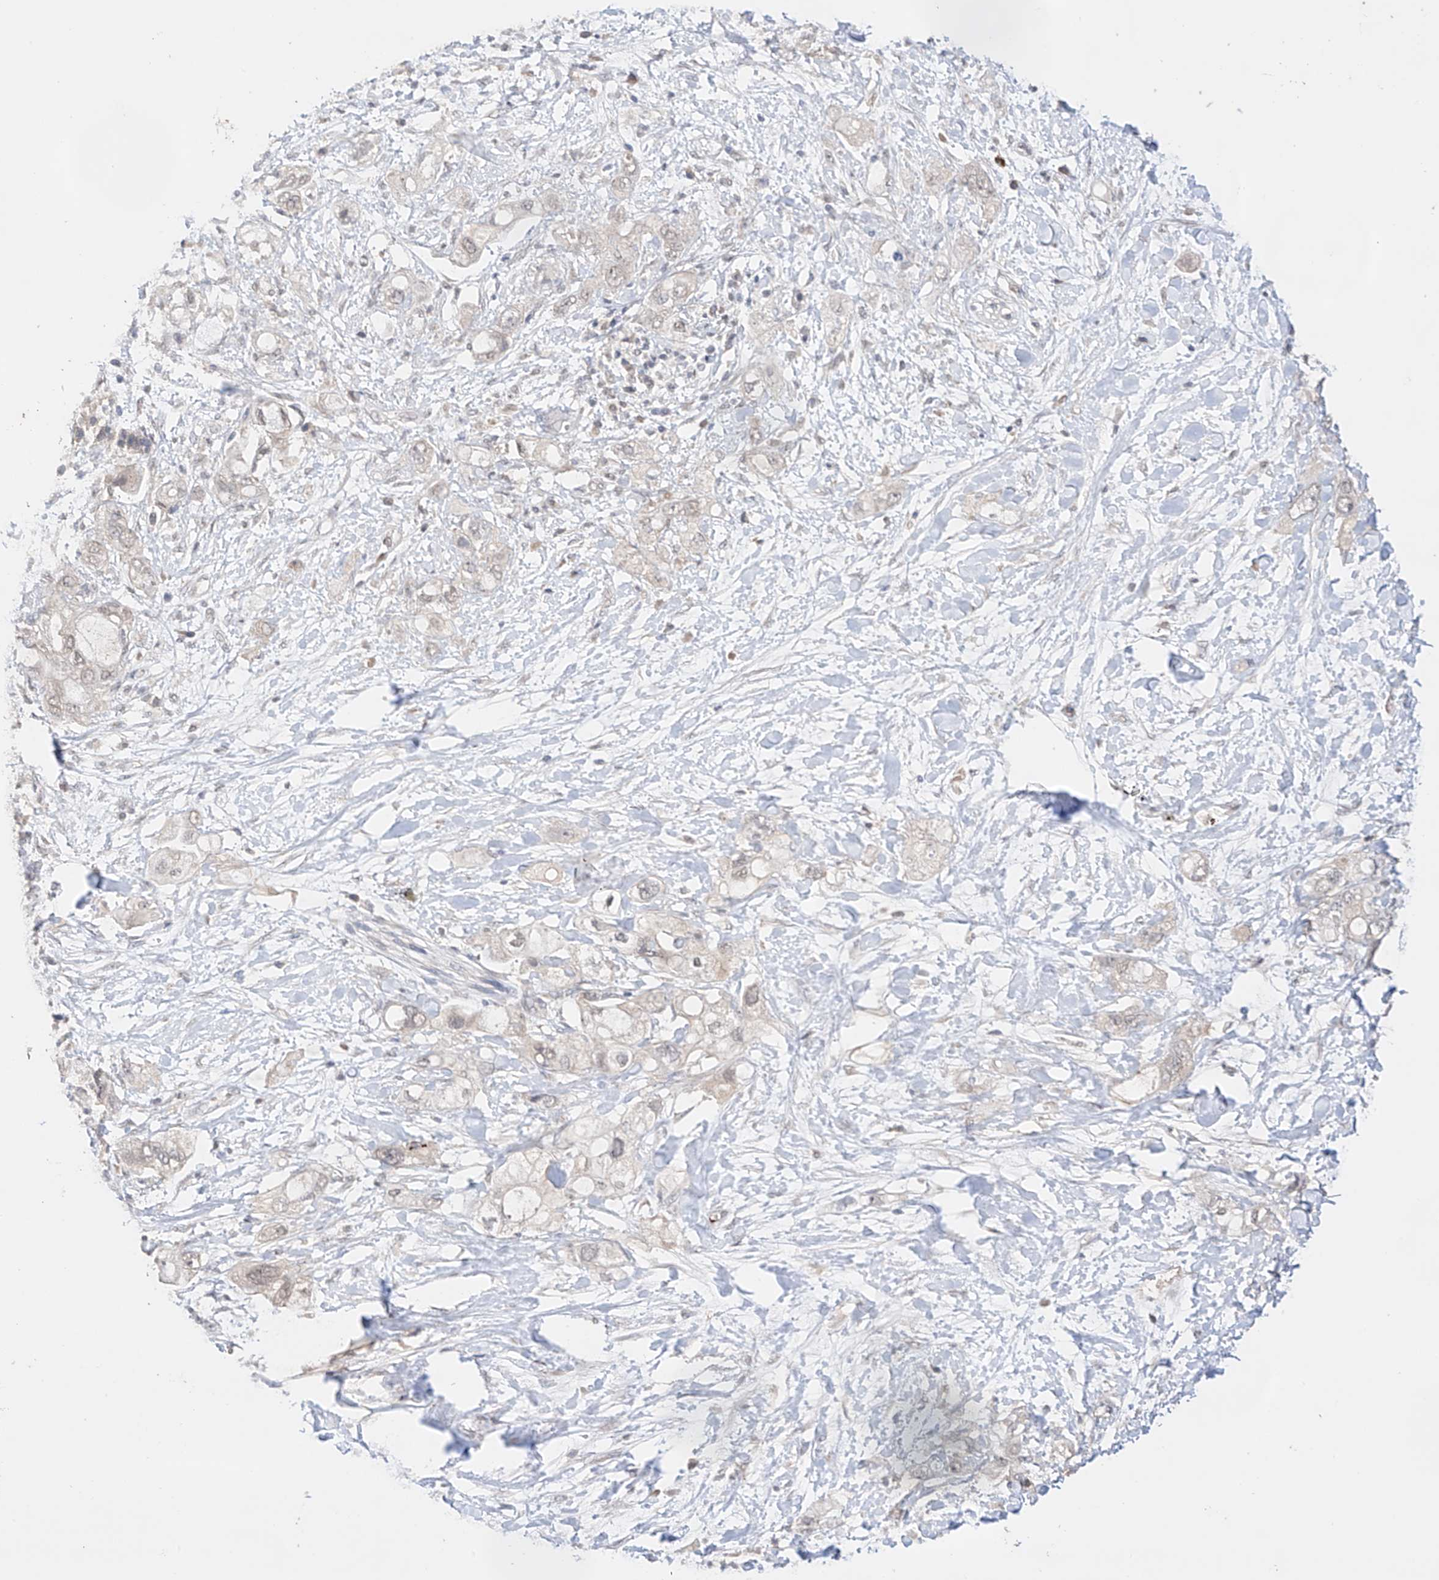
{"staining": {"intensity": "negative", "quantity": "none", "location": "none"}, "tissue": "pancreatic cancer", "cell_type": "Tumor cells", "image_type": "cancer", "snomed": [{"axis": "morphology", "description": "Adenocarcinoma, NOS"}, {"axis": "topography", "description": "Pancreas"}], "caption": "Image shows no protein expression in tumor cells of pancreatic cancer tissue. (Stains: DAB immunohistochemistry (IHC) with hematoxylin counter stain, Microscopy: brightfield microscopy at high magnification).", "gene": "ZFHX2", "patient": {"sex": "female", "age": 56}}